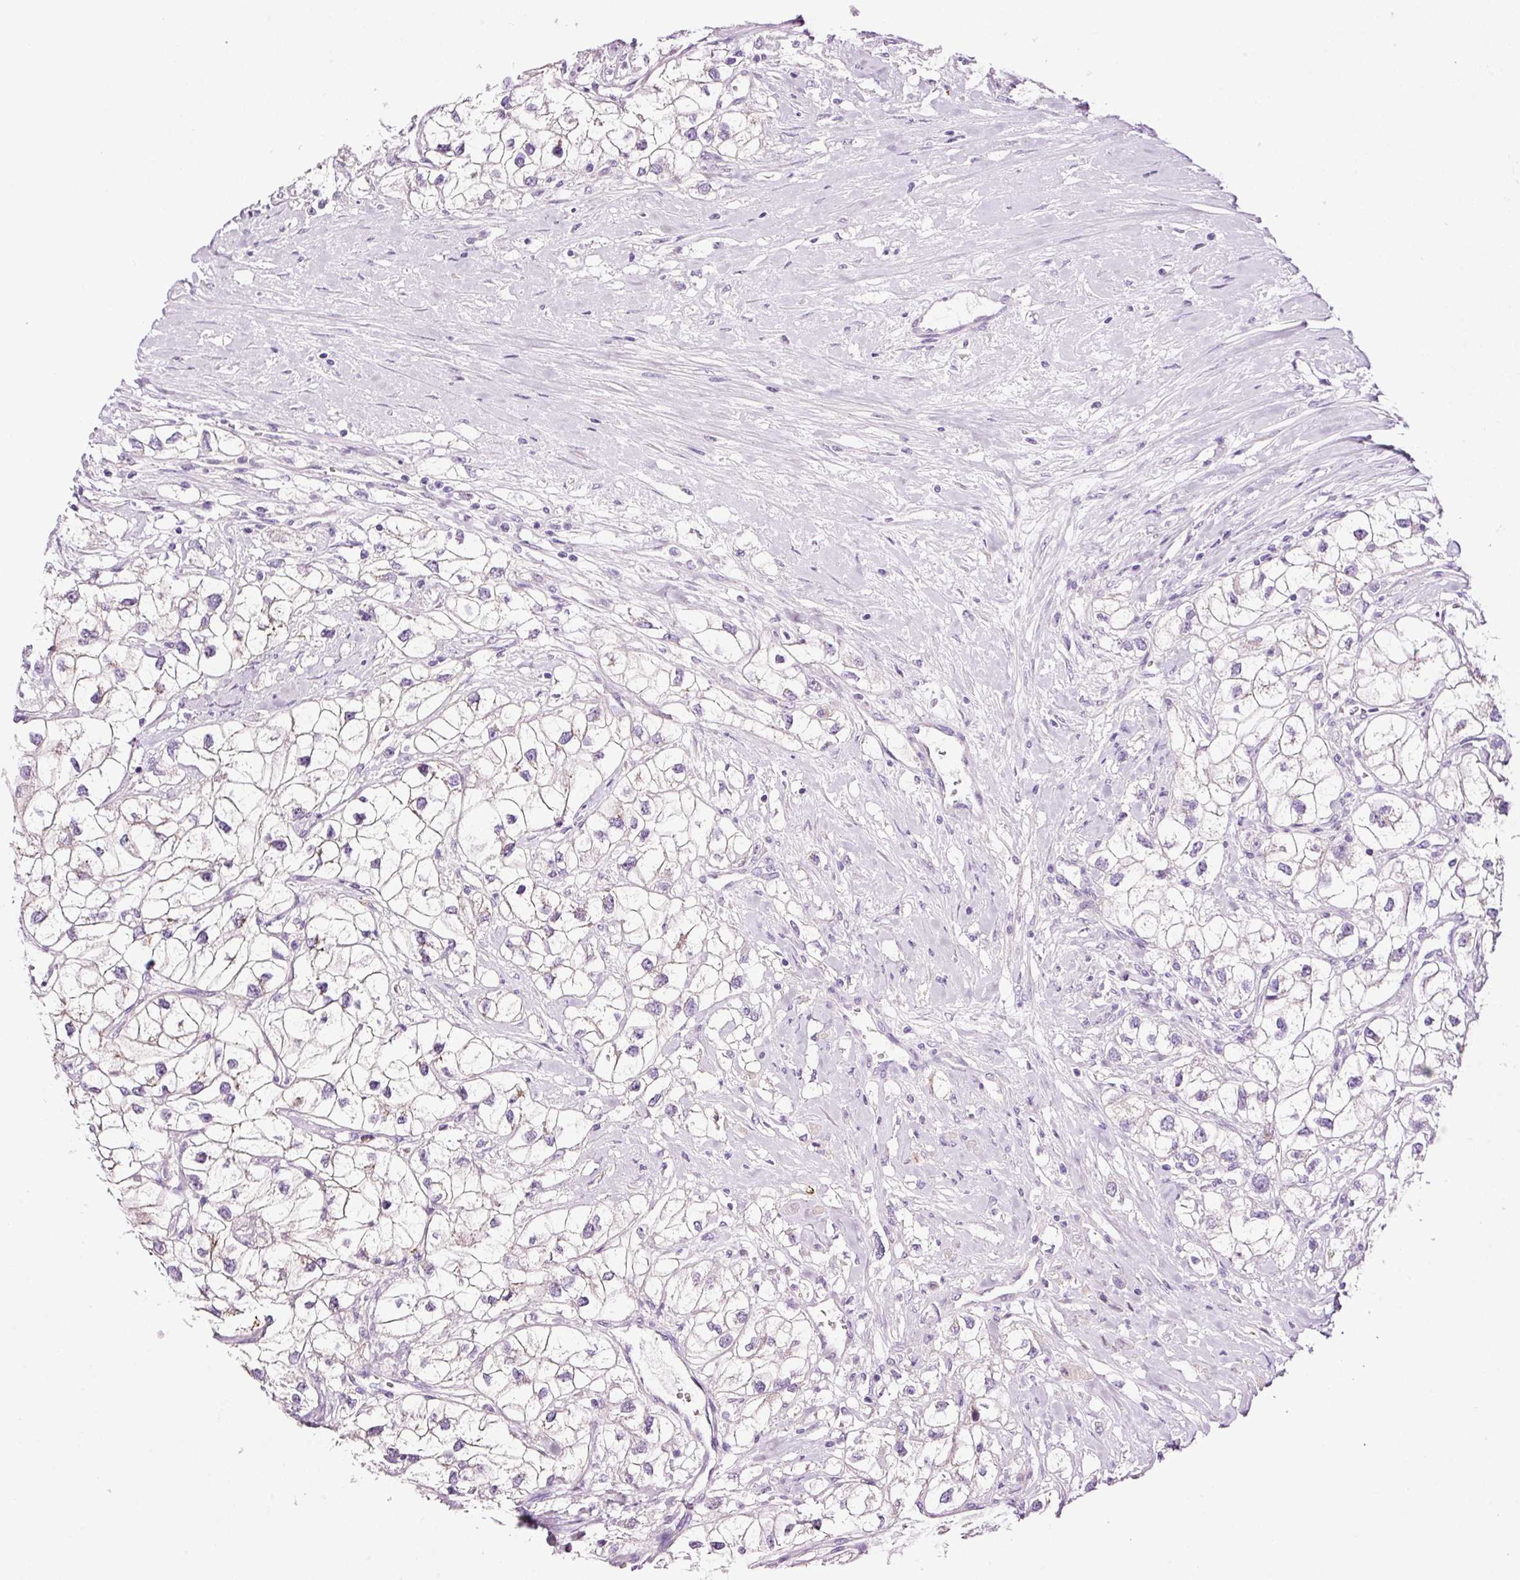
{"staining": {"intensity": "negative", "quantity": "none", "location": "none"}, "tissue": "renal cancer", "cell_type": "Tumor cells", "image_type": "cancer", "snomed": [{"axis": "morphology", "description": "Adenocarcinoma, NOS"}, {"axis": "topography", "description": "Kidney"}], "caption": "A photomicrograph of human renal adenocarcinoma is negative for staining in tumor cells.", "gene": "PAM", "patient": {"sex": "male", "age": 59}}